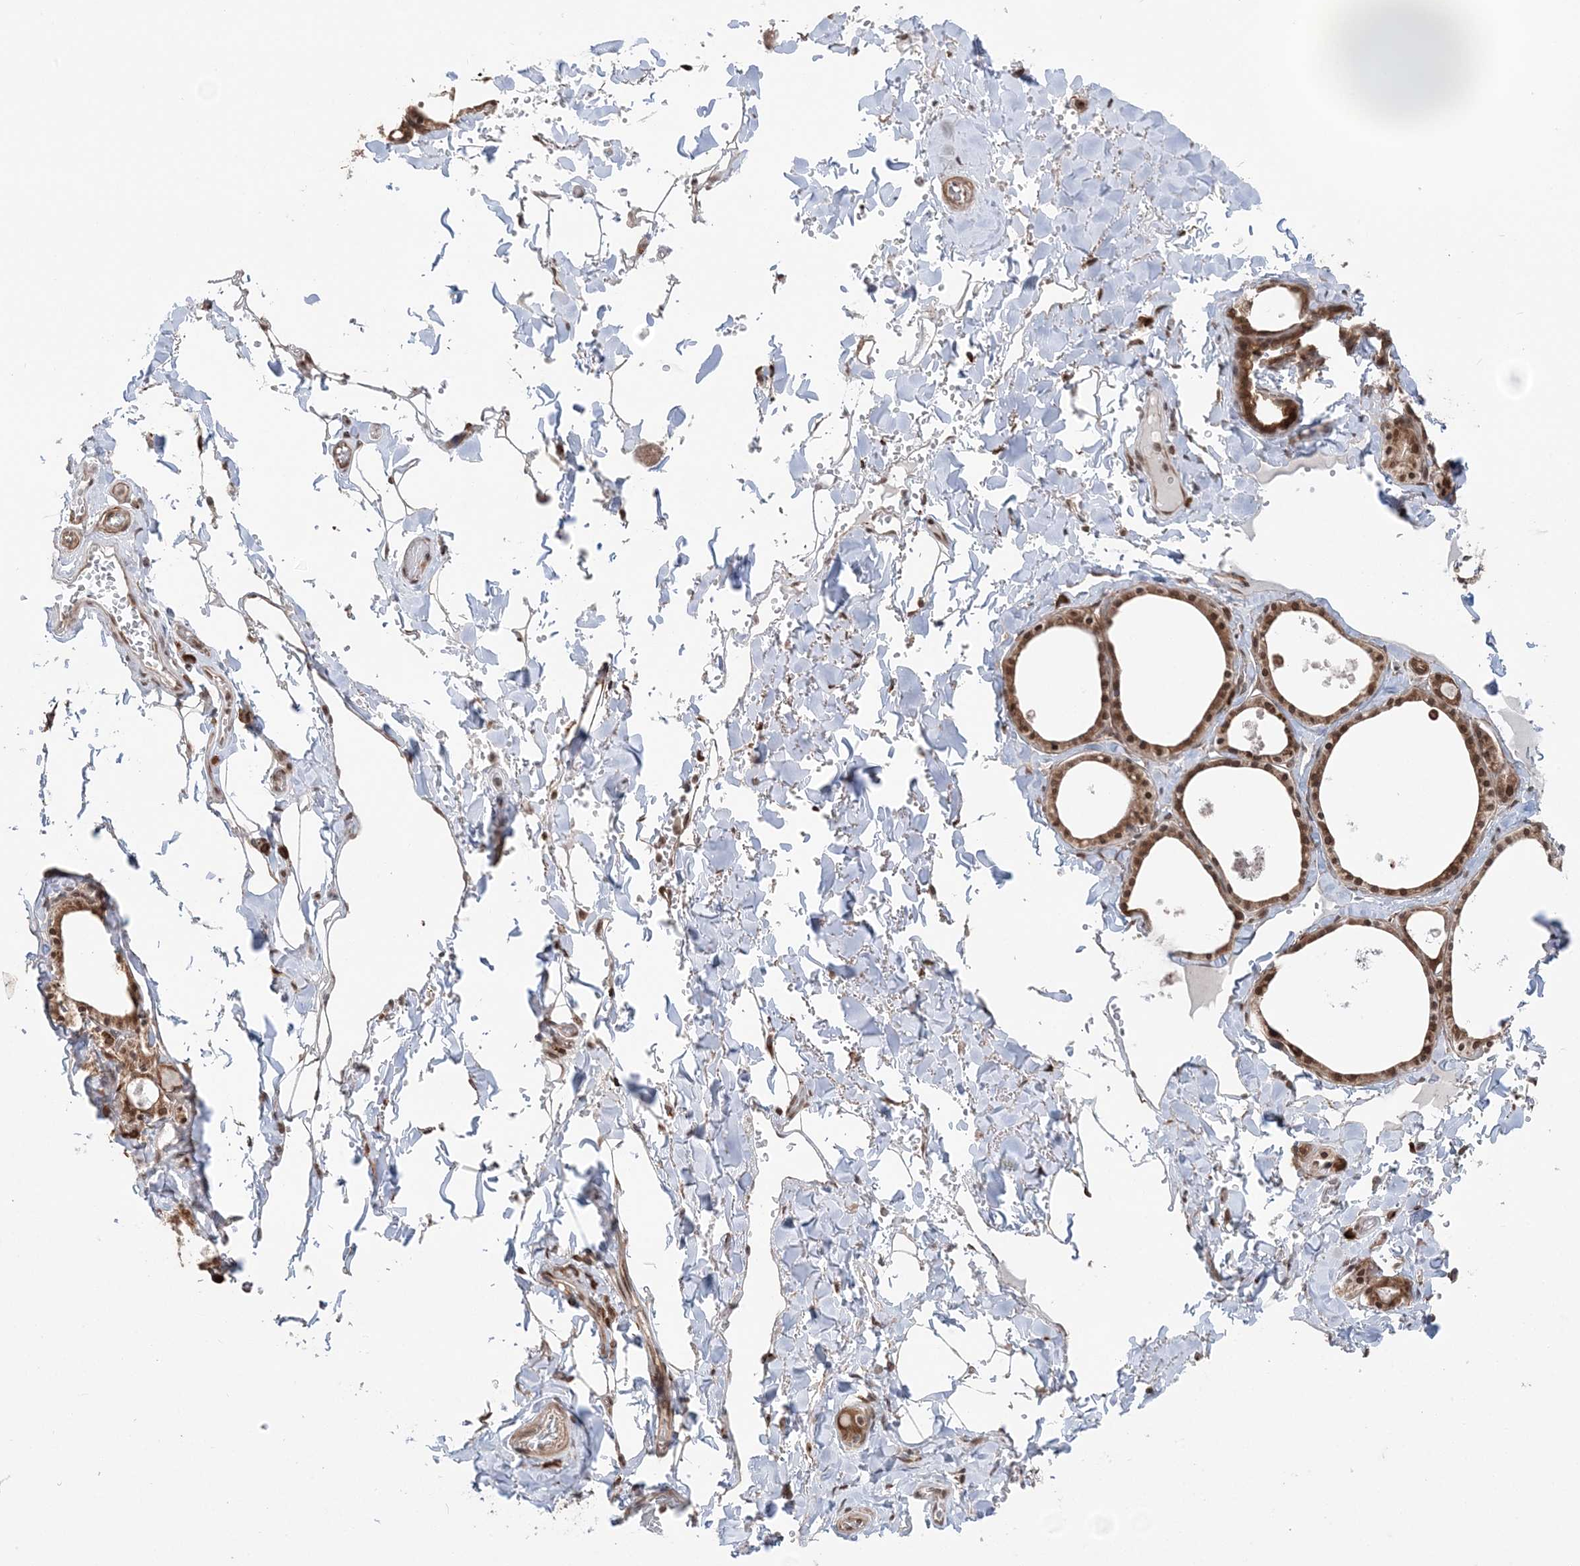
{"staining": {"intensity": "moderate", "quantity": ">75%", "location": "cytoplasmic/membranous,nuclear"}, "tissue": "thyroid gland", "cell_type": "Glandular cells", "image_type": "normal", "snomed": [{"axis": "morphology", "description": "Normal tissue, NOS"}, {"axis": "topography", "description": "Thyroid gland"}], "caption": "High-magnification brightfield microscopy of unremarkable thyroid gland stained with DAB (3,3'-diaminobenzidine) (brown) and counterstained with hematoxylin (blue). glandular cells exhibit moderate cytoplasmic/membranous,nuclear expression is present in approximately>75% of cells.", "gene": "TMED10", "patient": {"sex": "male", "age": 56}}